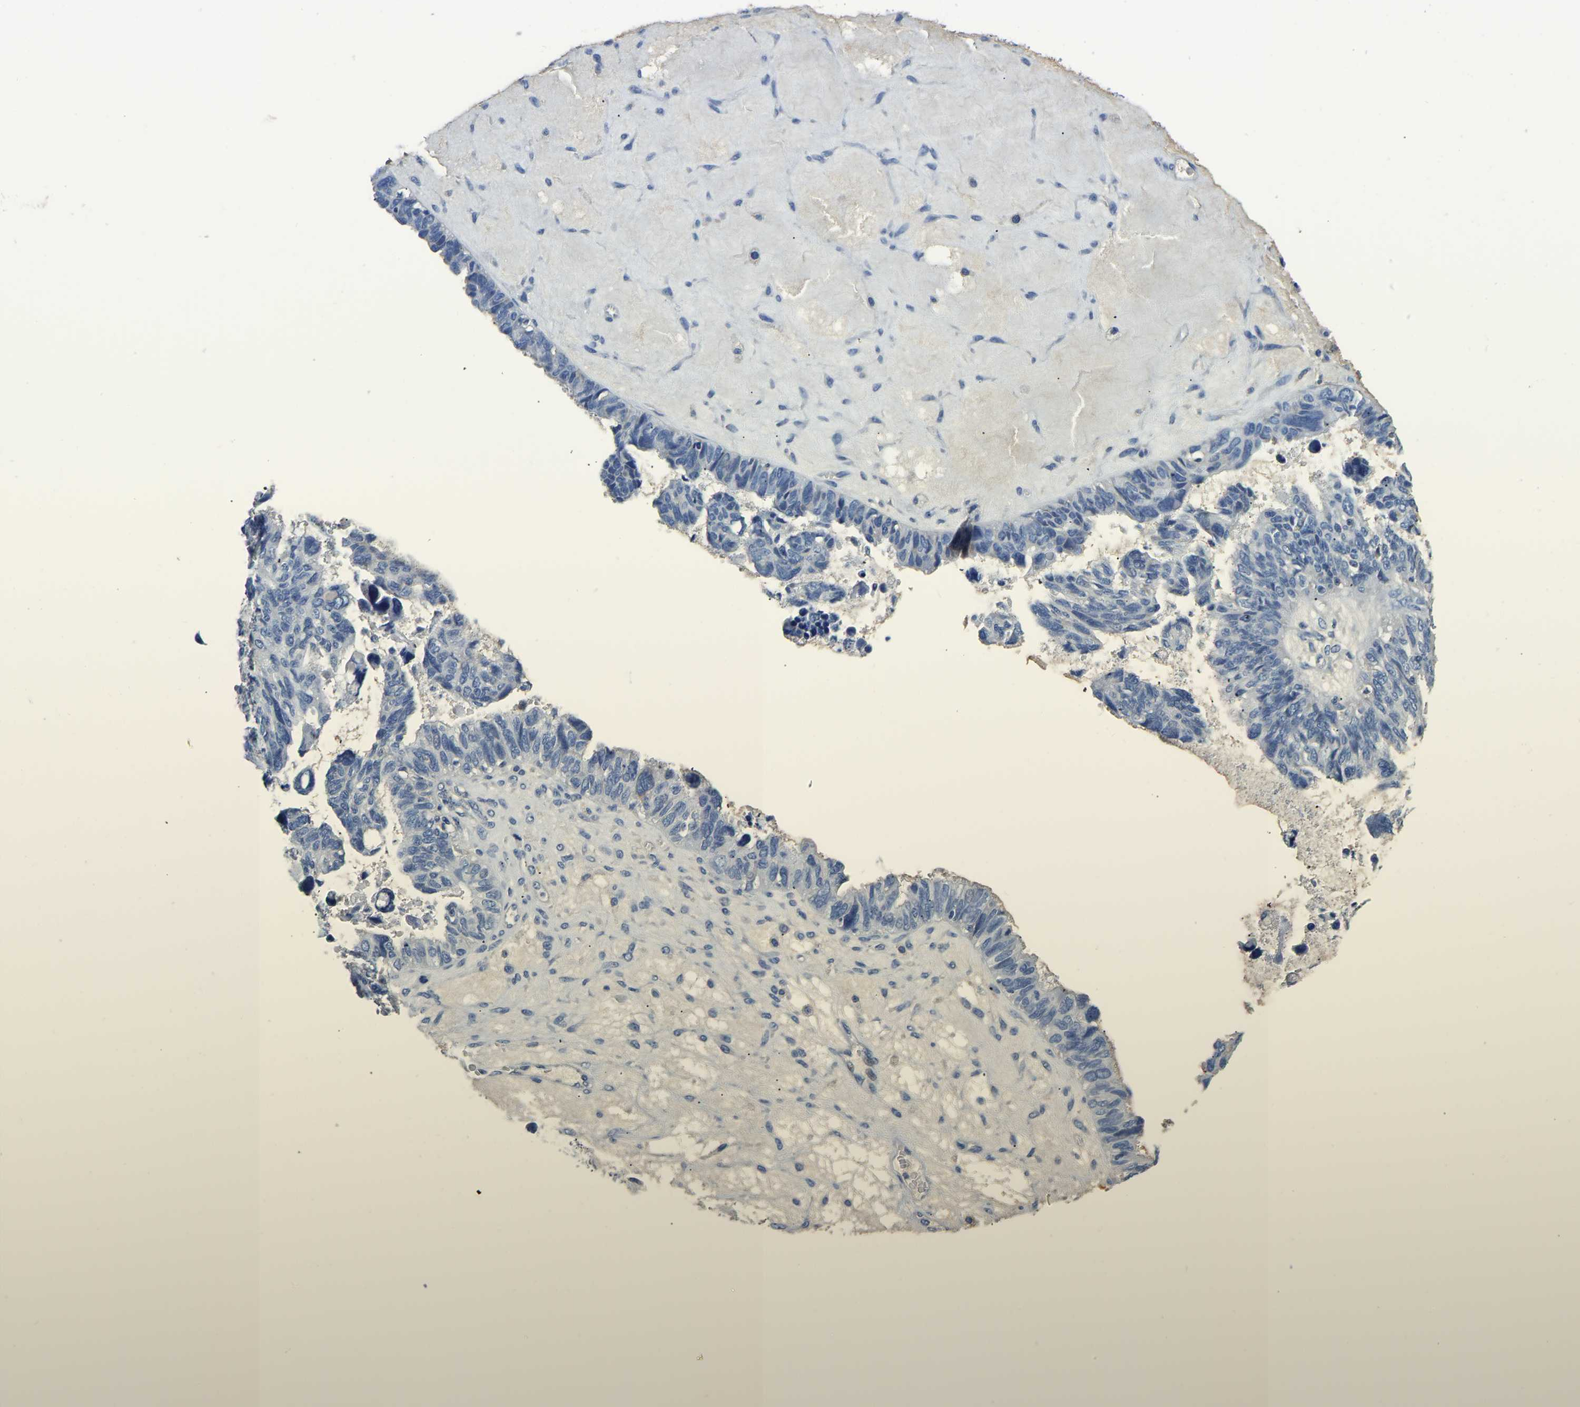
{"staining": {"intensity": "negative", "quantity": "none", "location": "none"}, "tissue": "ovarian cancer", "cell_type": "Tumor cells", "image_type": "cancer", "snomed": [{"axis": "morphology", "description": "Cystadenocarcinoma, serous, NOS"}, {"axis": "topography", "description": "Ovary"}], "caption": "Tumor cells are negative for brown protein staining in ovarian serous cystadenocarcinoma.", "gene": "PCK2", "patient": {"sex": "female", "age": 79}}